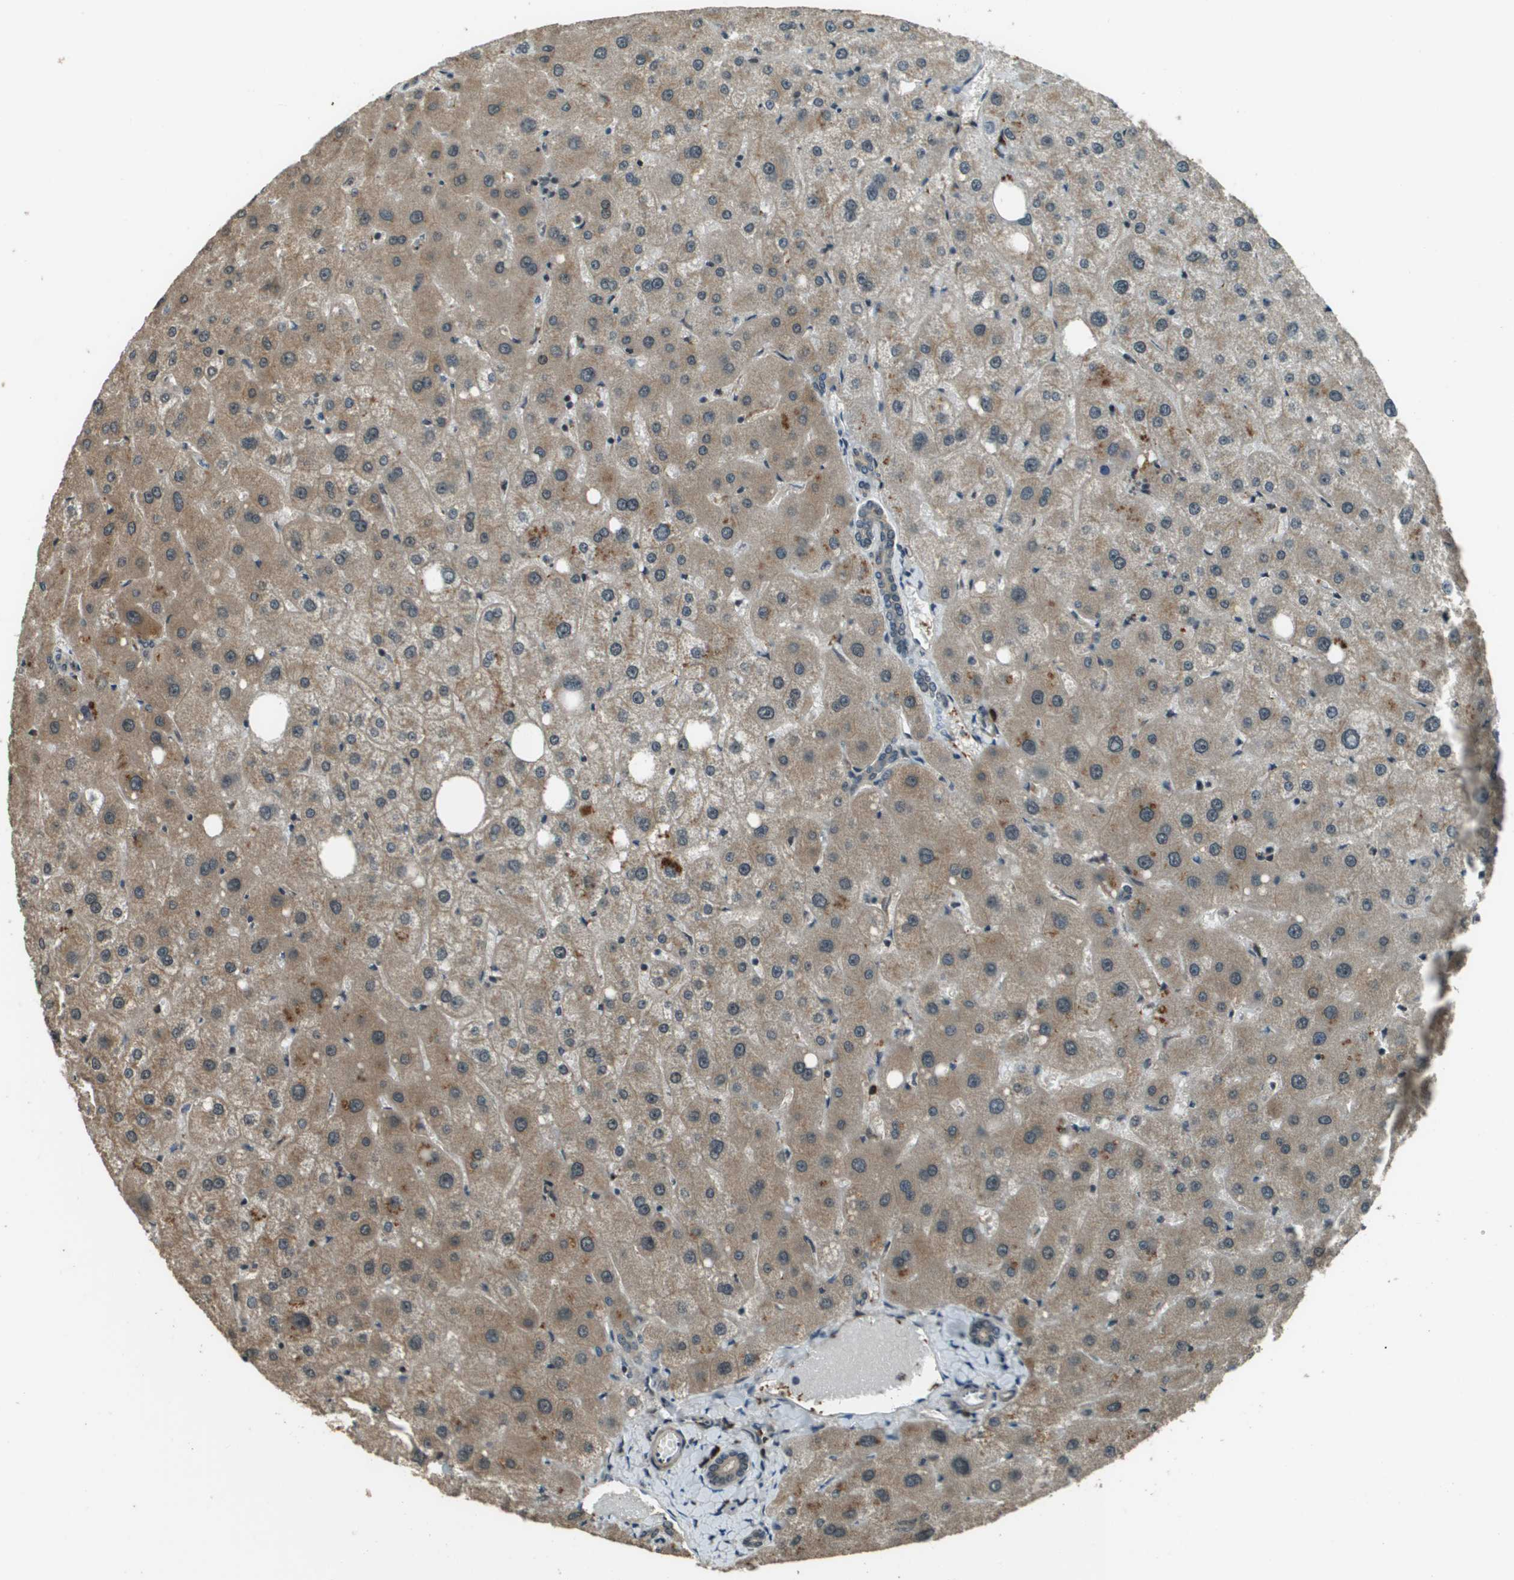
{"staining": {"intensity": "weak", "quantity": "25%-75%", "location": "cytoplasmic/membranous"}, "tissue": "liver", "cell_type": "Cholangiocytes", "image_type": "normal", "snomed": [{"axis": "morphology", "description": "Normal tissue, NOS"}, {"axis": "topography", "description": "Liver"}], "caption": "Liver stained for a protein (brown) exhibits weak cytoplasmic/membranous positive staining in approximately 25%-75% of cholangiocytes.", "gene": "SDC3", "patient": {"sex": "male", "age": 73}}